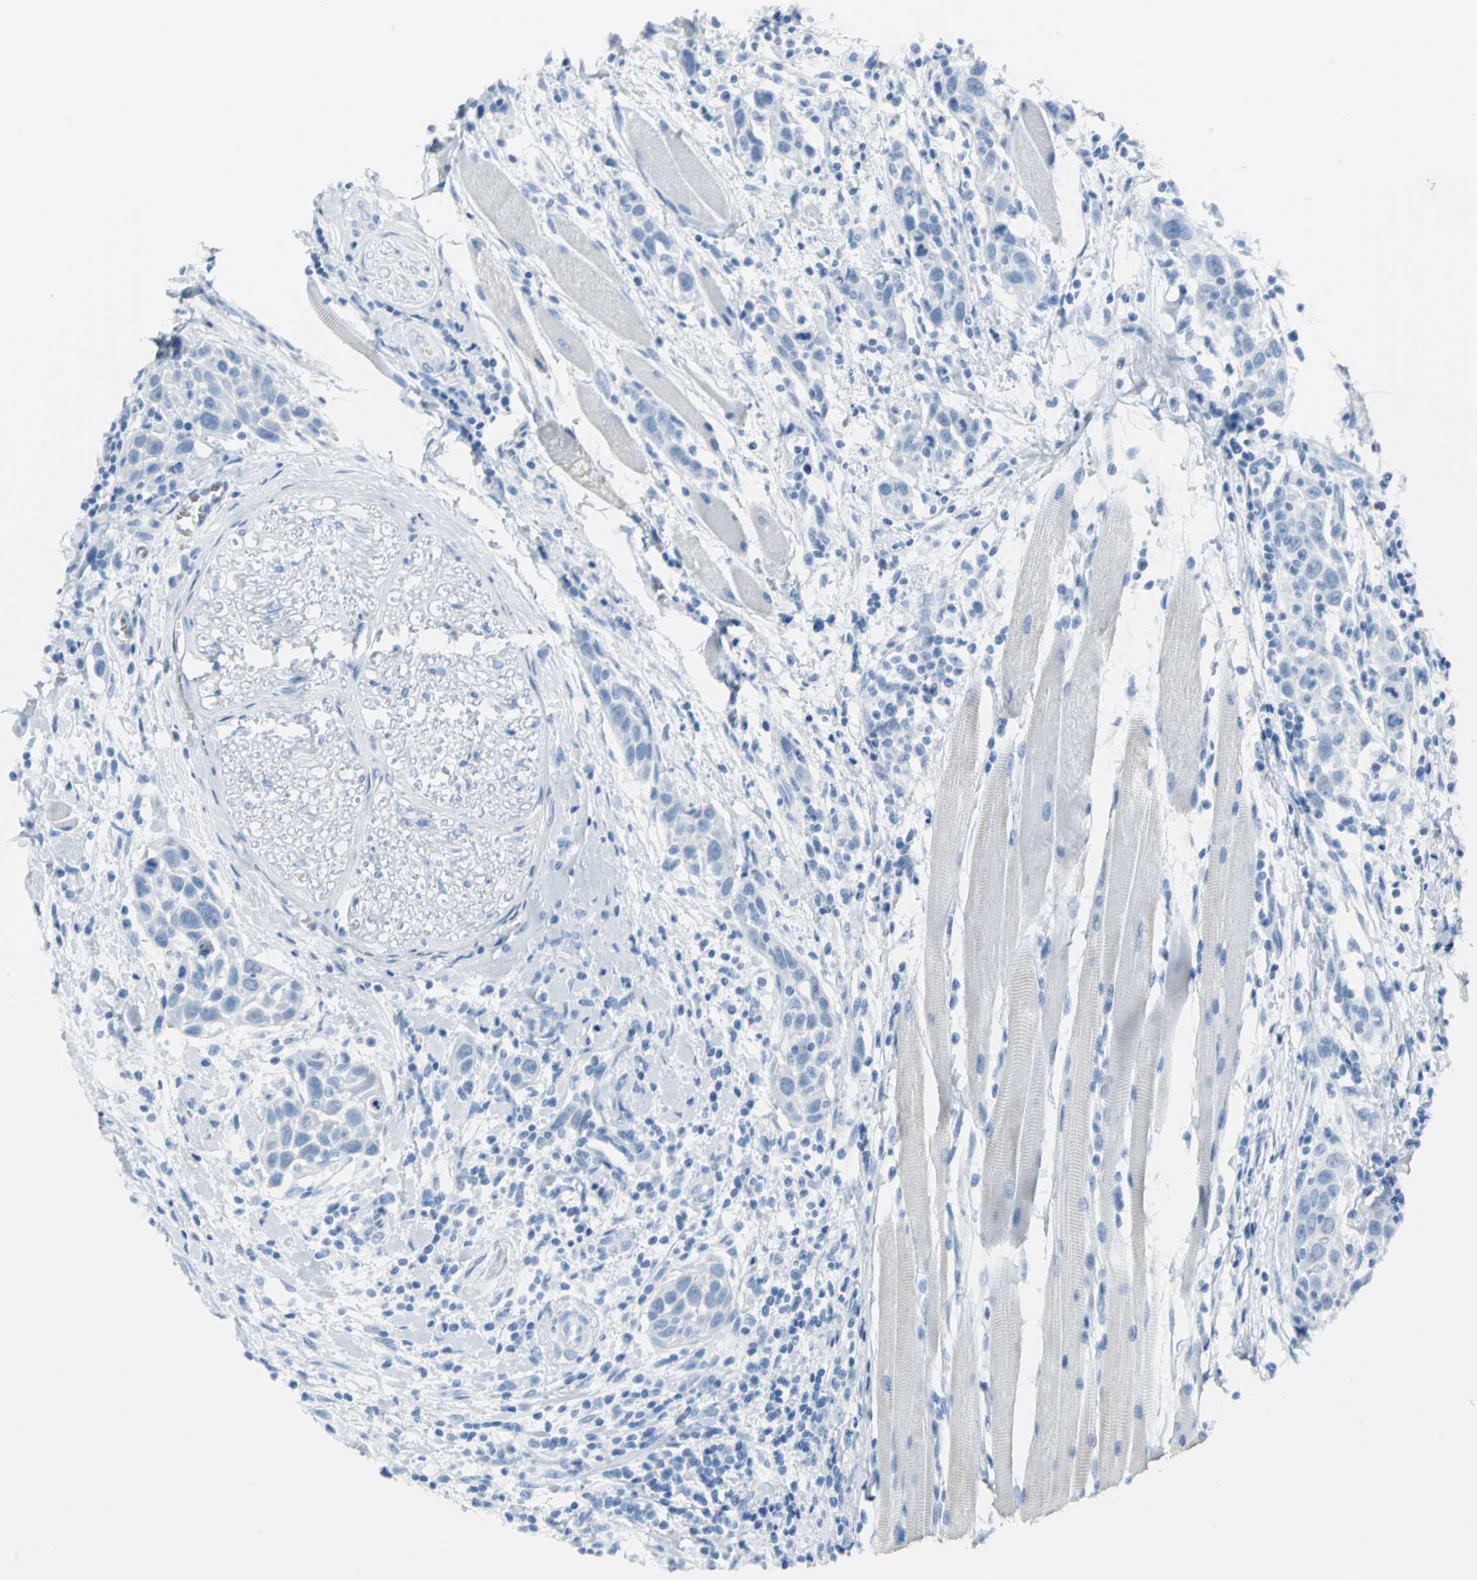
{"staining": {"intensity": "negative", "quantity": "none", "location": "none"}, "tissue": "head and neck cancer", "cell_type": "Tumor cells", "image_type": "cancer", "snomed": [{"axis": "morphology", "description": "Normal tissue, NOS"}, {"axis": "morphology", "description": "Squamous cell carcinoma, NOS"}, {"axis": "topography", "description": "Oral tissue"}, {"axis": "topography", "description": "Head-Neck"}], "caption": "High power microscopy image of an immunohistochemistry (IHC) histopathology image of head and neck squamous cell carcinoma, revealing no significant staining in tumor cells.", "gene": "MCM3", "patient": {"sex": "female", "age": 50}}